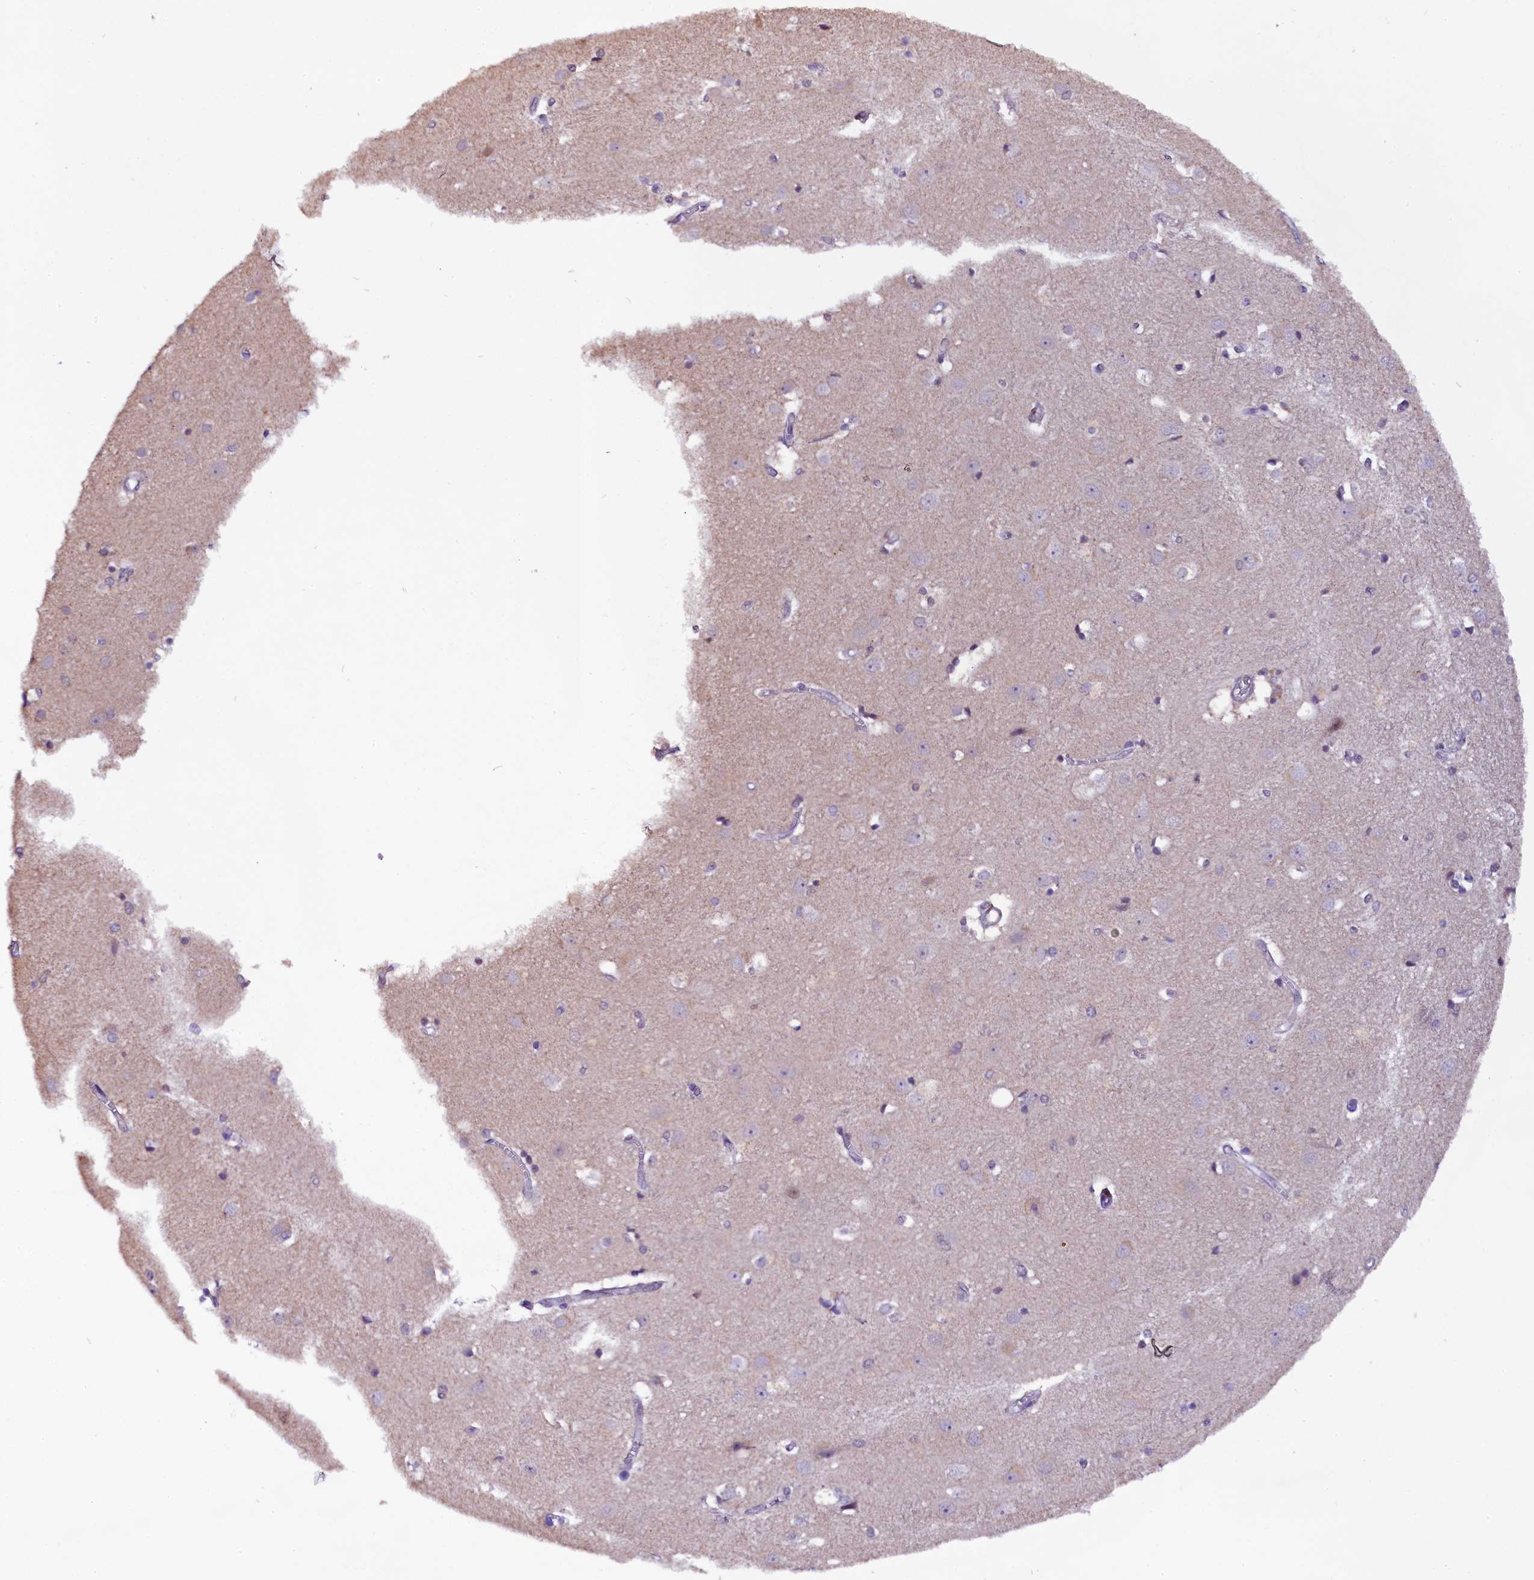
{"staining": {"intensity": "negative", "quantity": "none", "location": "none"}, "tissue": "cerebral cortex", "cell_type": "Endothelial cells", "image_type": "normal", "snomed": [{"axis": "morphology", "description": "Normal tissue, NOS"}, {"axis": "topography", "description": "Cerebral cortex"}], "caption": "Protein analysis of normal cerebral cortex shows no significant staining in endothelial cells.", "gene": "RPUSD2", "patient": {"sex": "male", "age": 54}}